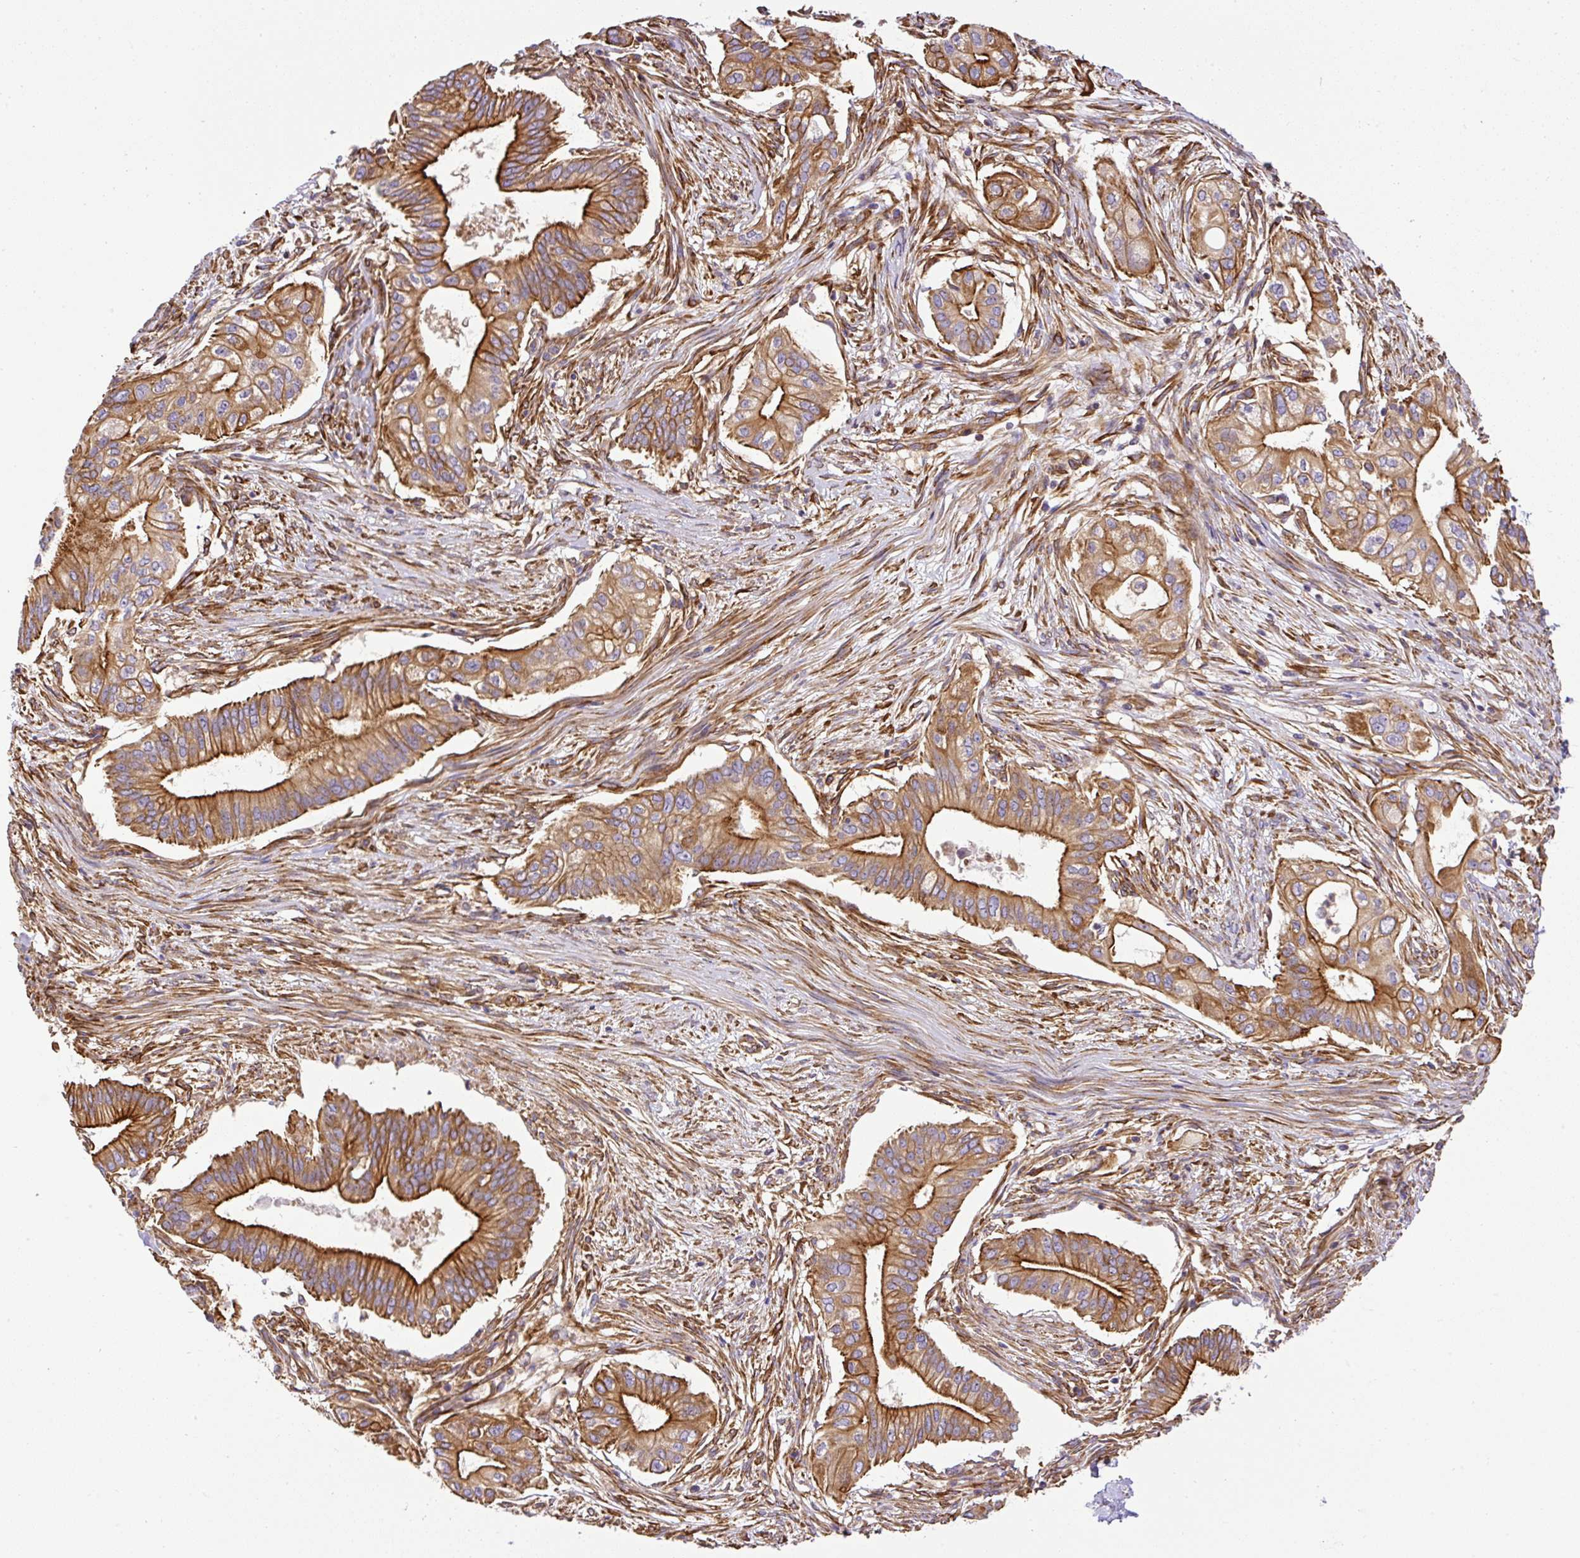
{"staining": {"intensity": "strong", "quantity": ">75%", "location": "cytoplasmic/membranous"}, "tissue": "pancreatic cancer", "cell_type": "Tumor cells", "image_type": "cancer", "snomed": [{"axis": "morphology", "description": "Adenocarcinoma, NOS"}, {"axis": "topography", "description": "Pancreas"}], "caption": "Tumor cells demonstrate high levels of strong cytoplasmic/membranous staining in approximately >75% of cells in pancreatic cancer.", "gene": "DCTN1", "patient": {"sex": "female", "age": 68}}